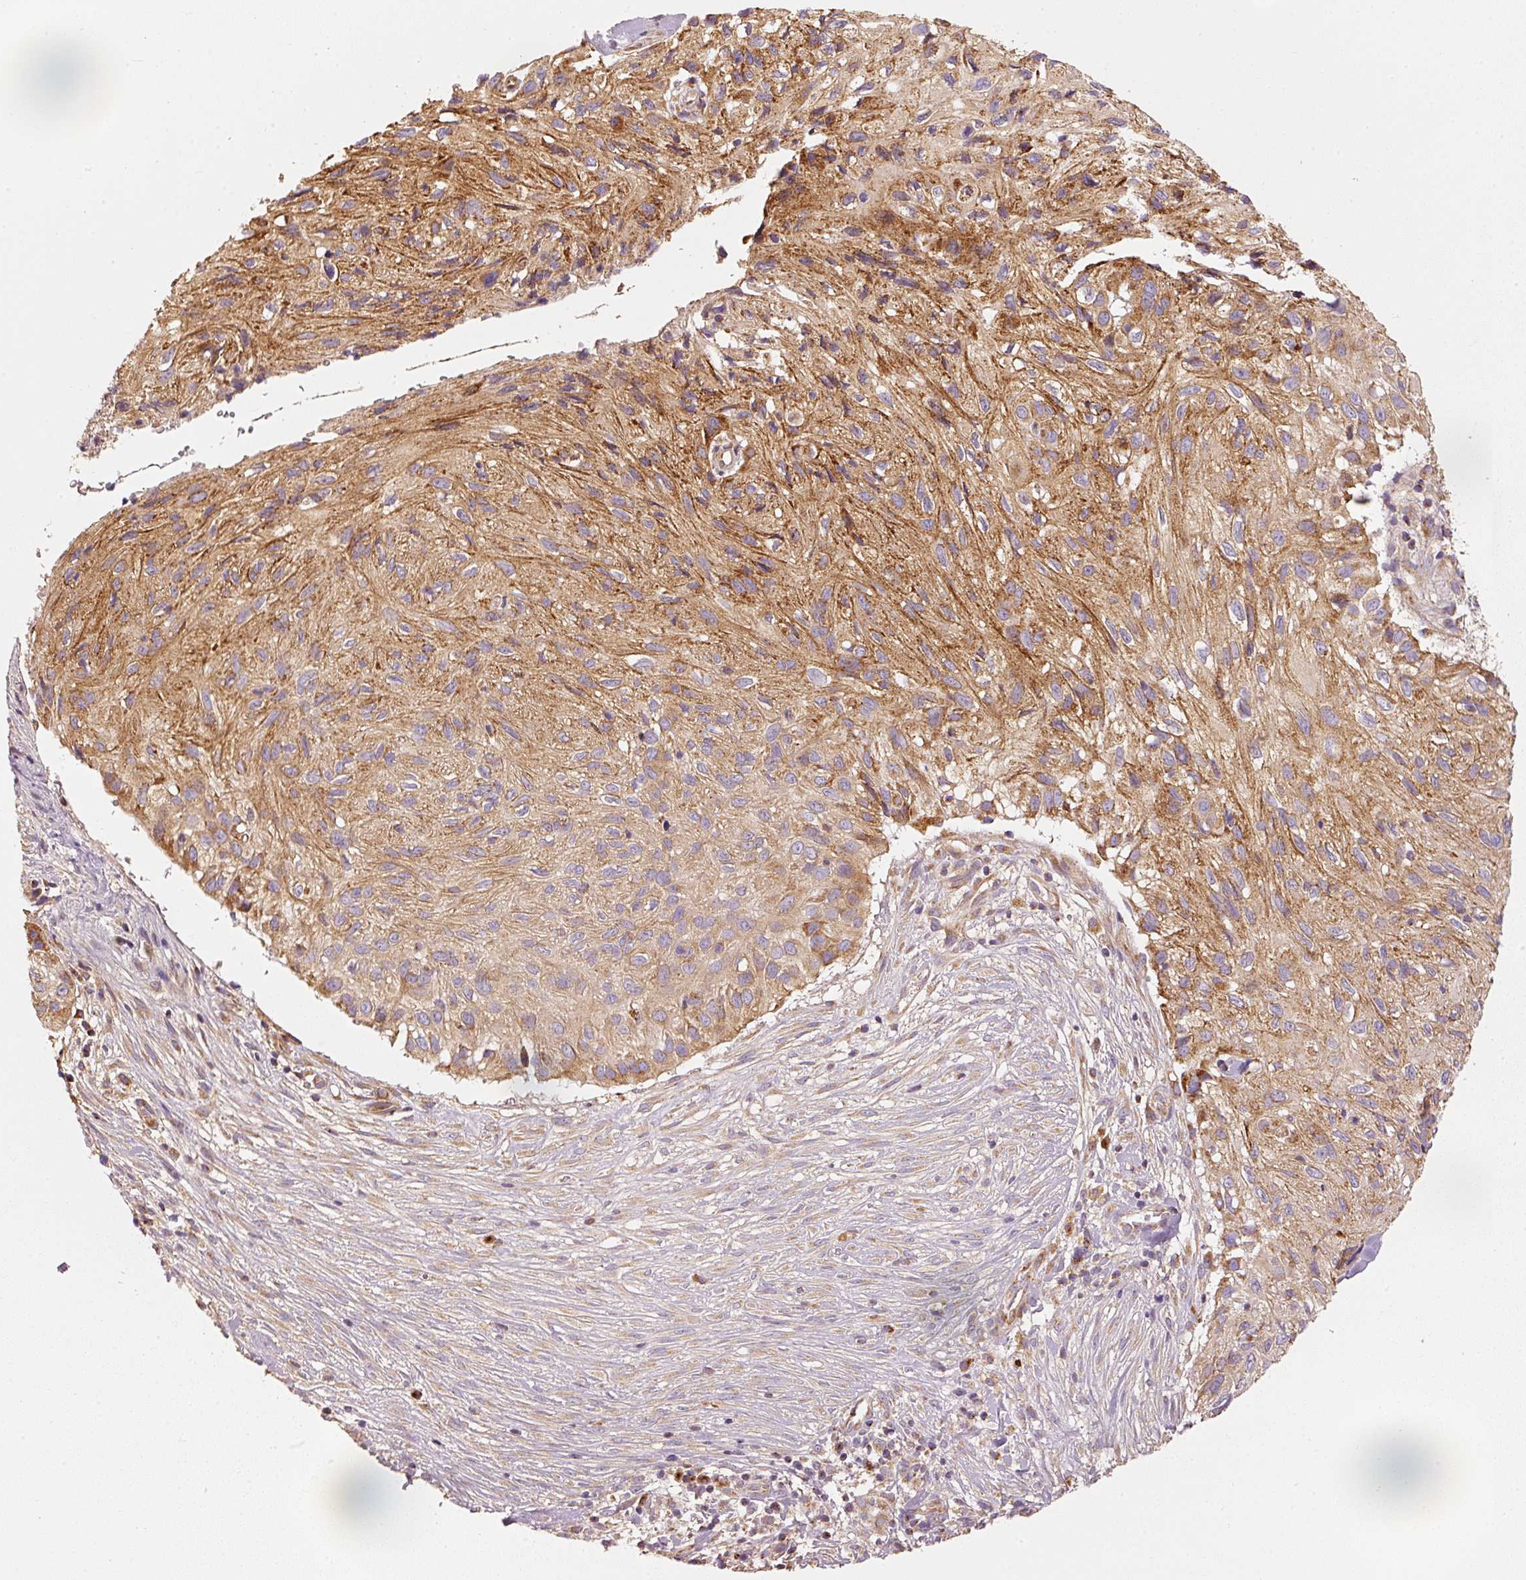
{"staining": {"intensity": "moderate", "quantity": ">75%", "location": "cytoplasmic/membranous"}, "tissue": "skin cancer", "cell_type": "Tumor cells", "image_type": "cancer", "snomed": [{"axis": "morphology", "description": "Squamous cell carcinoma, NOS"}, {"axis": "topography", "description": "Skin"}], "caption": "Skin squamous cell carcinoma stained with a brown dye demonstrates moderate cytoplasmic/membranous positive positivity in approximately >75% of tumor cells.", "gene": "MTHFD1L", "patient": {"sex": "male", "age": 82}}